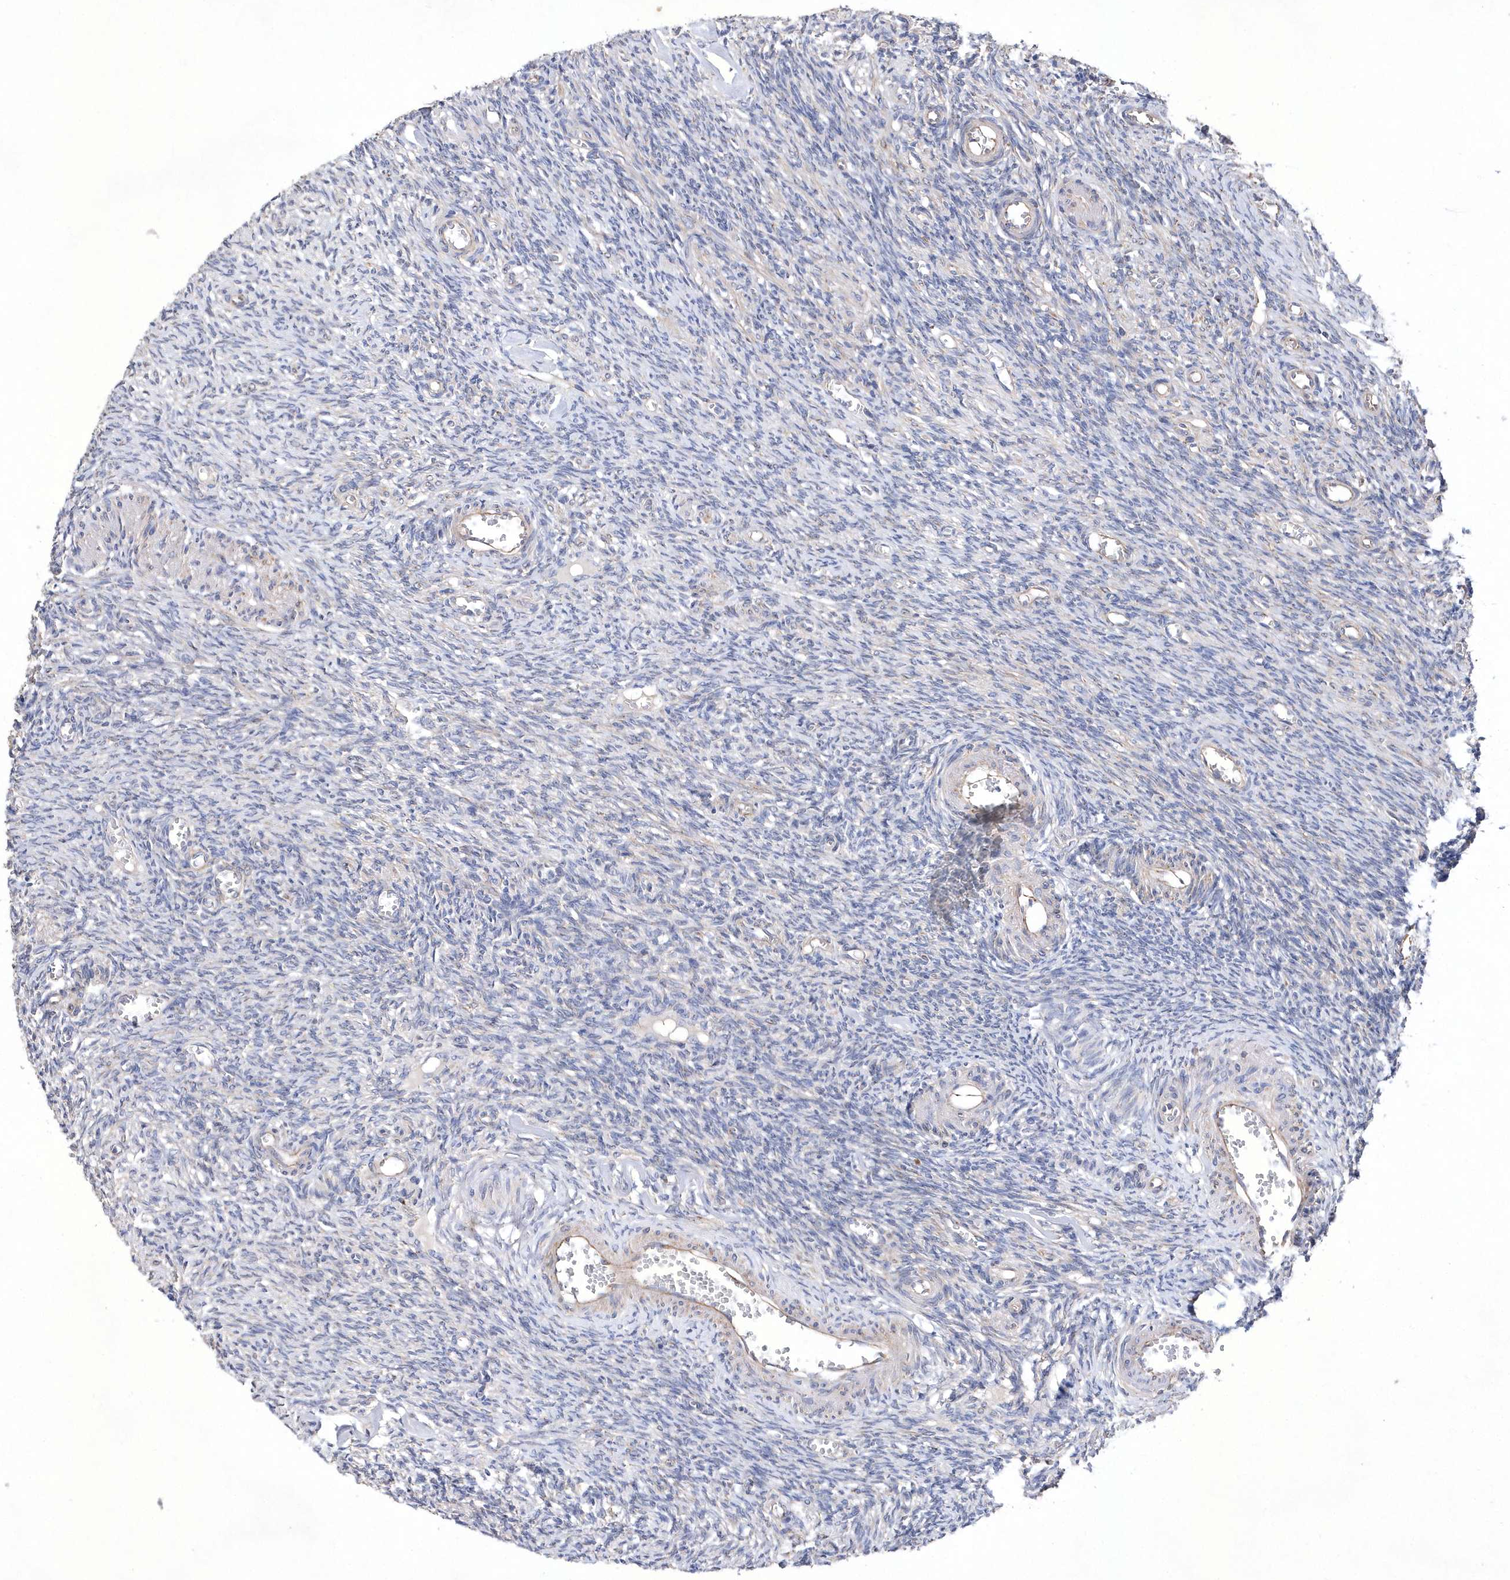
{"staining": {"intensity": "negative", "quantity": "none", "location": "none"}, "tissue": "ovary", "cell_type": "Ovarian stroma cells", "image_type": "normal", "snomed": [{"axis": "morphology", "description": "Normal tissue, NOS"}, {"axis": "topography", "description": "Ovary"}], "caption": "IHC photomicrograph of benign ovary stained for a protein (brown), which demonstrates no expression in ovarian stroma cells. (DAB IHC visualized using brightfield microscopy, high magnification).", "gene": "METTL8", "patient": {"sex": "female", "age": 27}}